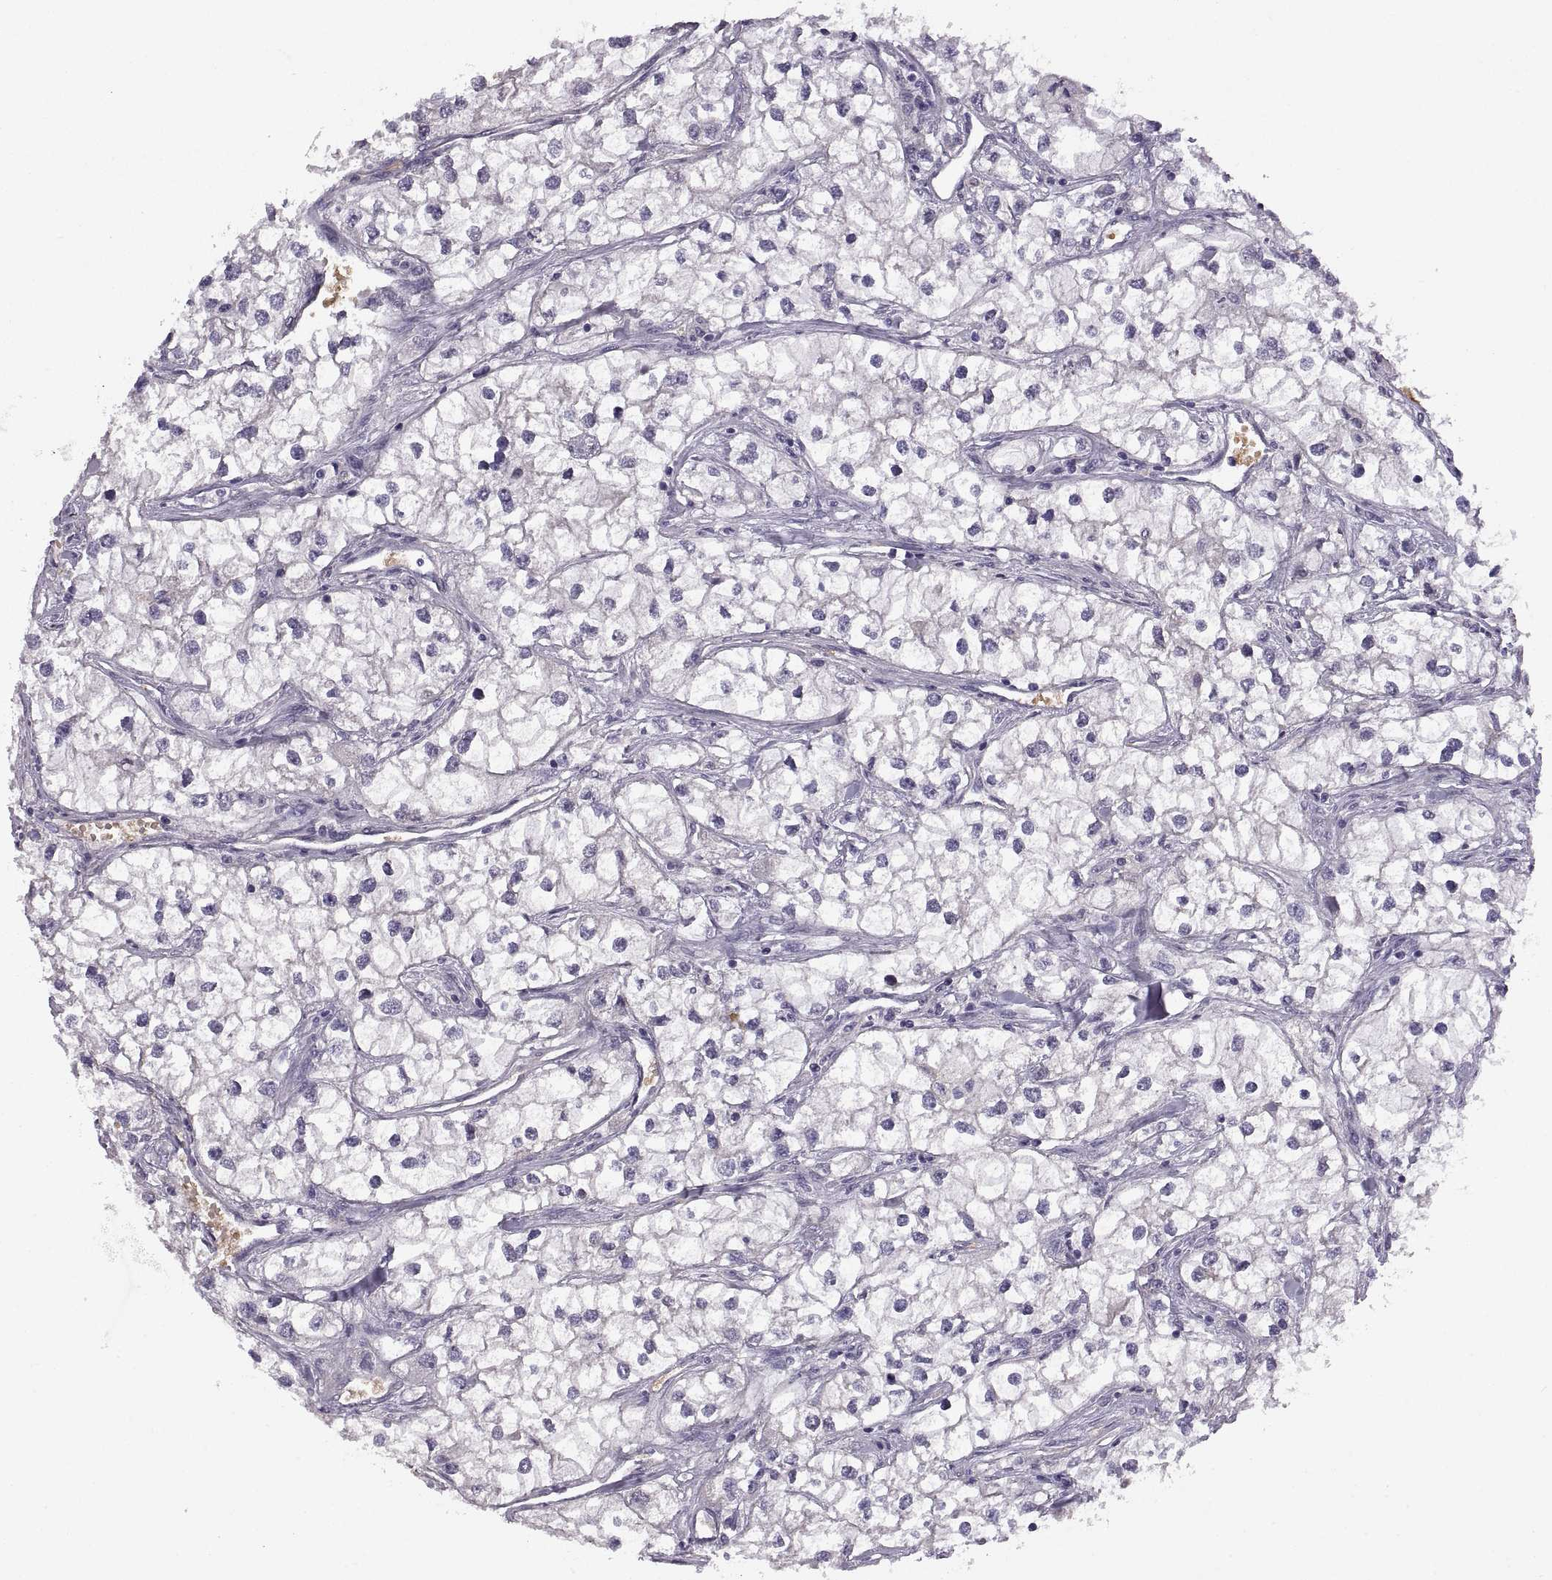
{"staining": {"intensity": "negative", "quantity": "none", "location": "none"}, "tissue": "renal cancer", "cell_type": "Tumor cells", "image_type": "cancer", "snomed": [{"axis": "morphology", "description": "Adenocarcinoma, NOS"}, {"axis": "topography", "description": "Kidney"}], "caption": "A high-resolution photomicrograph shows IHC staining of renal cancer (adenocarcinoma), which displays no significant positivity in tumor cells. The staining was performed using DAB (3,3'-diaminobenzidine) to visualize the protein expression in brown, while the nuclei were stained in blue with hematoxylin (Magnification: 20x).", "gene": "MEIOC", "patient": {"sex": "male", "age": 59}}